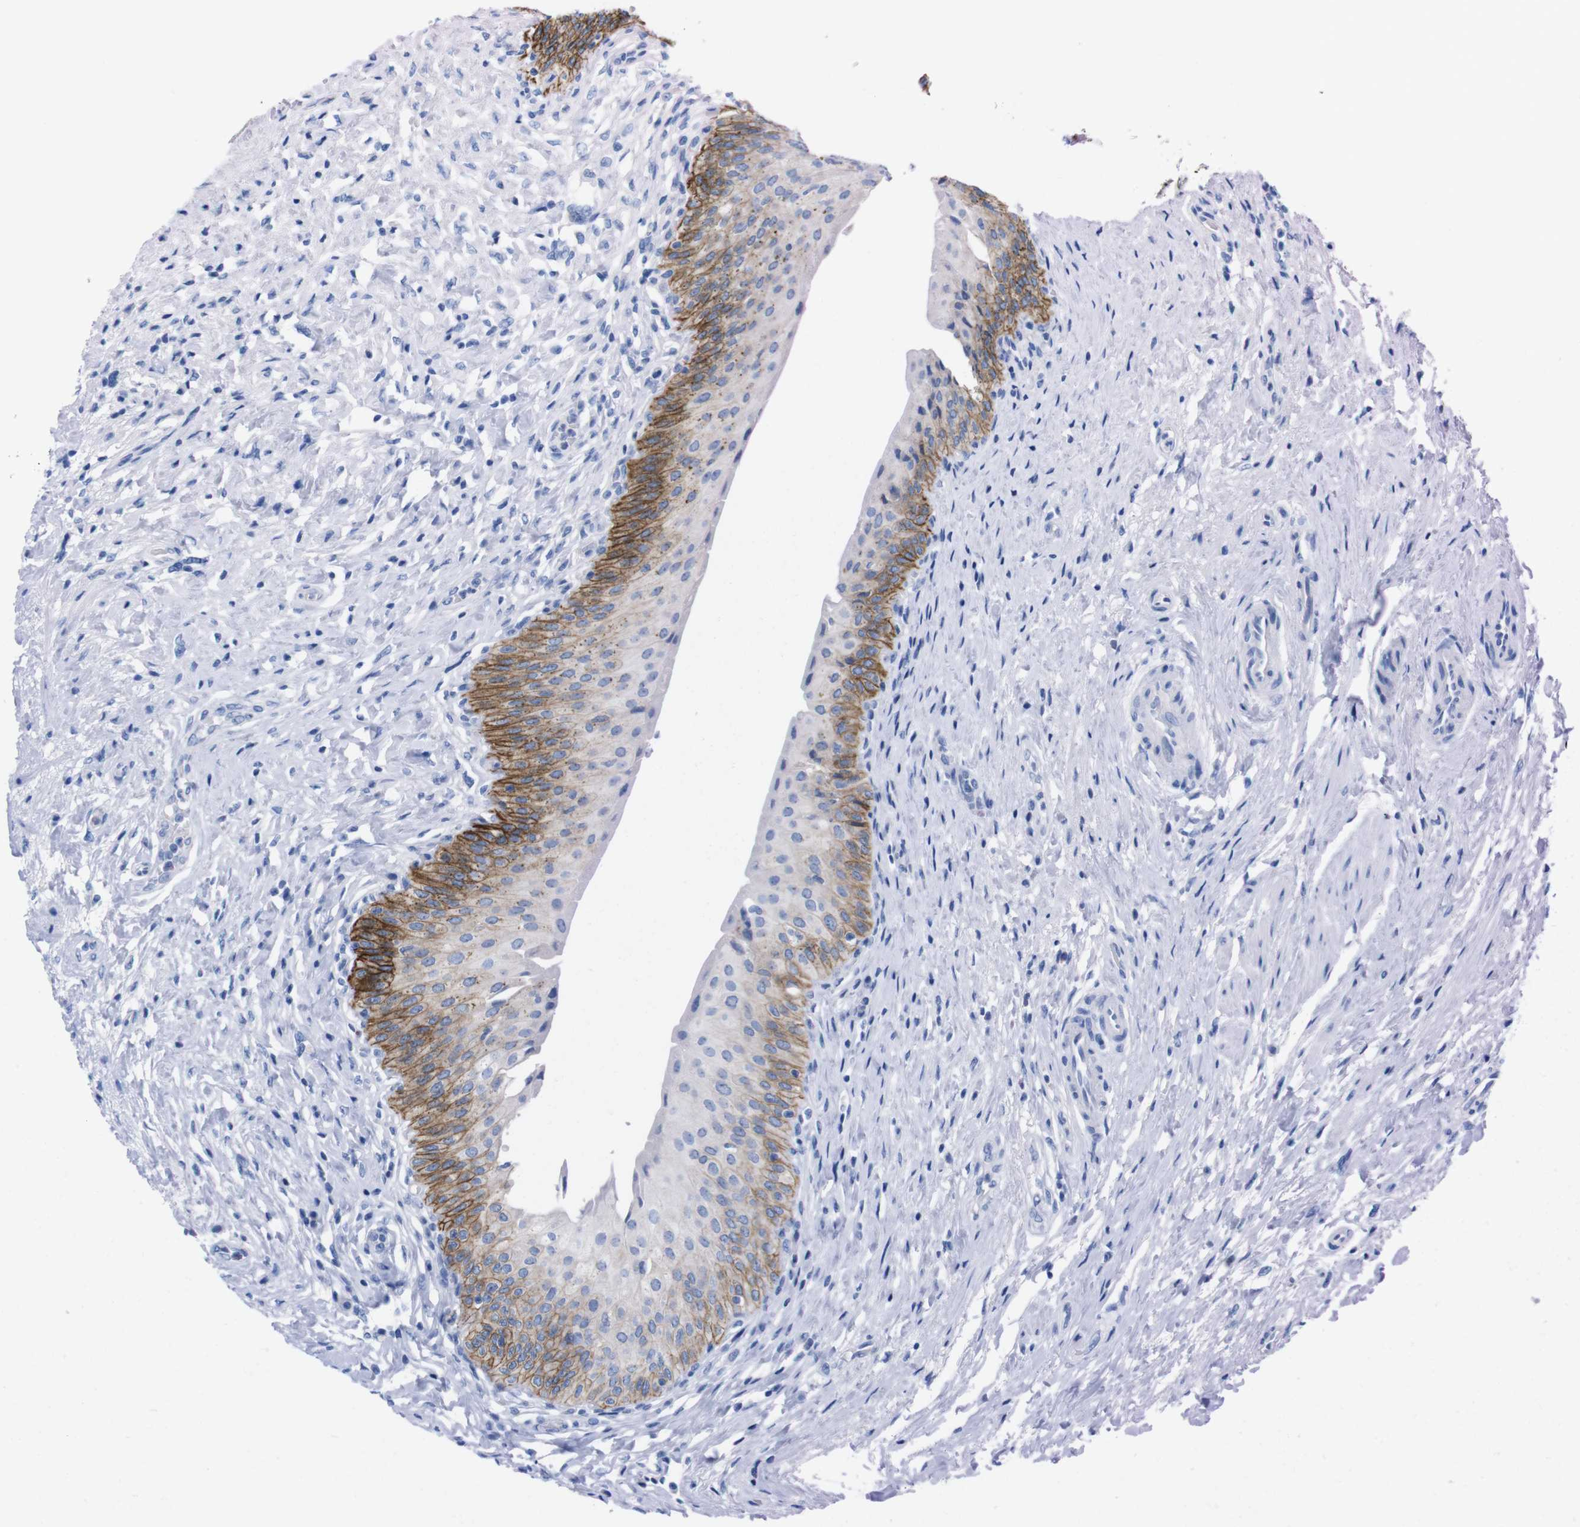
{"staining": {"intensity": "moderate", "quantity": "25%-75%", "location": "cytoplasmic/membranous"}, "tissue": "urinary bladder", "cell_type": "Urothelial cells", "image_type": "normal", "snomed": [{"axis": "morphology", "description": "Normal tissue, NOS"}, {"axis": "morphology", "description": "Urothelial carcinoma, High grade"}, {"axis": "topography", "description": "Urinary bladder"}], "caption": "This image demonstrates normal urinary bladder stained with IHC to label a protein in brown. The cytoplasmic/membranous of urothelial cells show moderate positivity for the protein. Nuclei are counter-stained blue.", "gene": "TMEM243", "patient": {"sex": "male", "age": 46}}